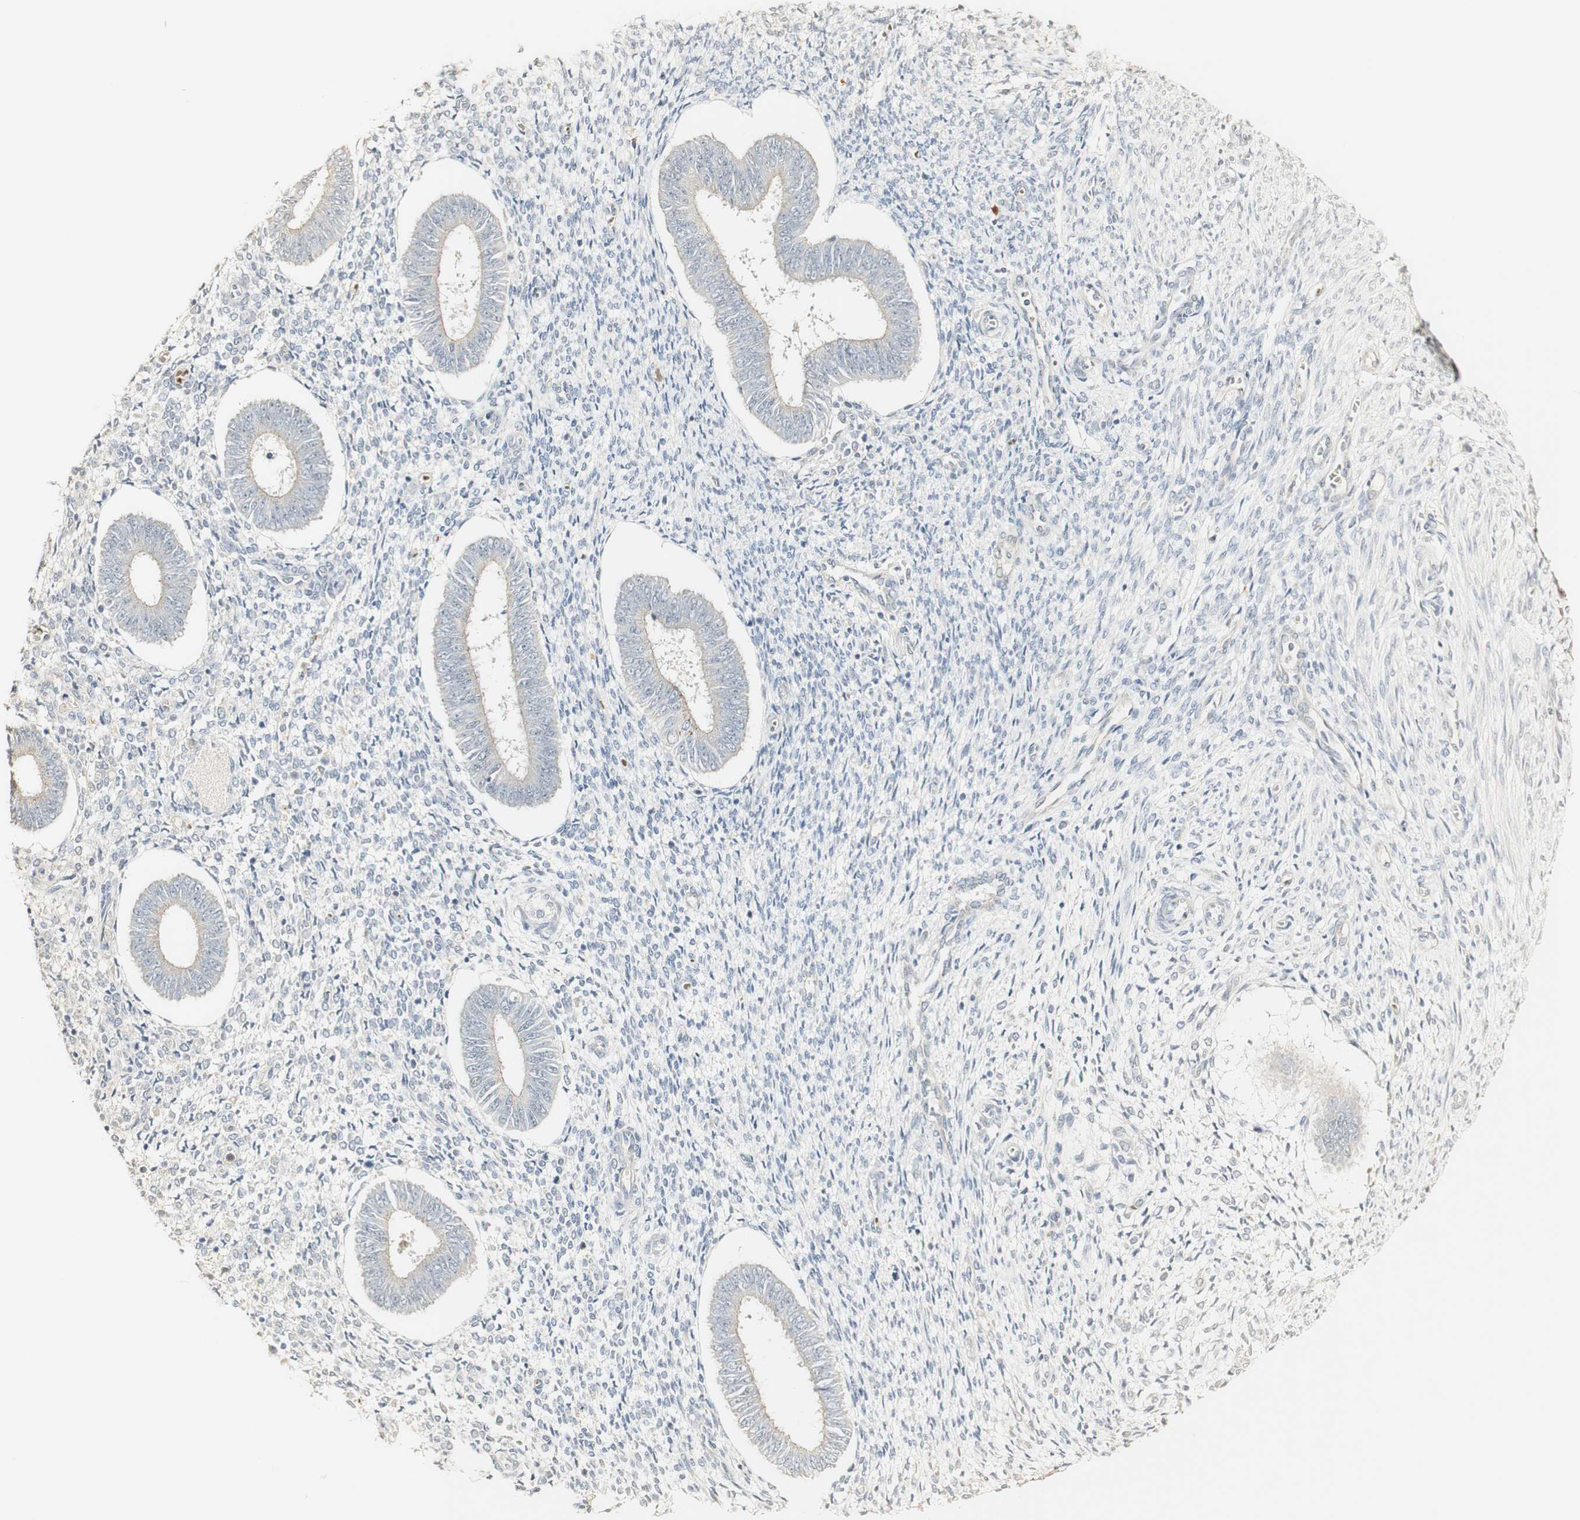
{"staining": {"intensity": "negative", "quantity": "none", "location": "none"}, "tissue": "endometrium", "cell_type": "Cells in endometrial stroma", "image_type": "normal", "snomed": [{"axis": "morphology", "description": "Normal tissue, NOS"}, {"axis": "topography", "description": "Endometrium"}], "caption": "Endometrium stained for a protein using immunohistochemistry (IHC) shows no expression cells in endometrial stroma.", "gene": "SYT7", "patient": {"sex": "female", "age": 35}}